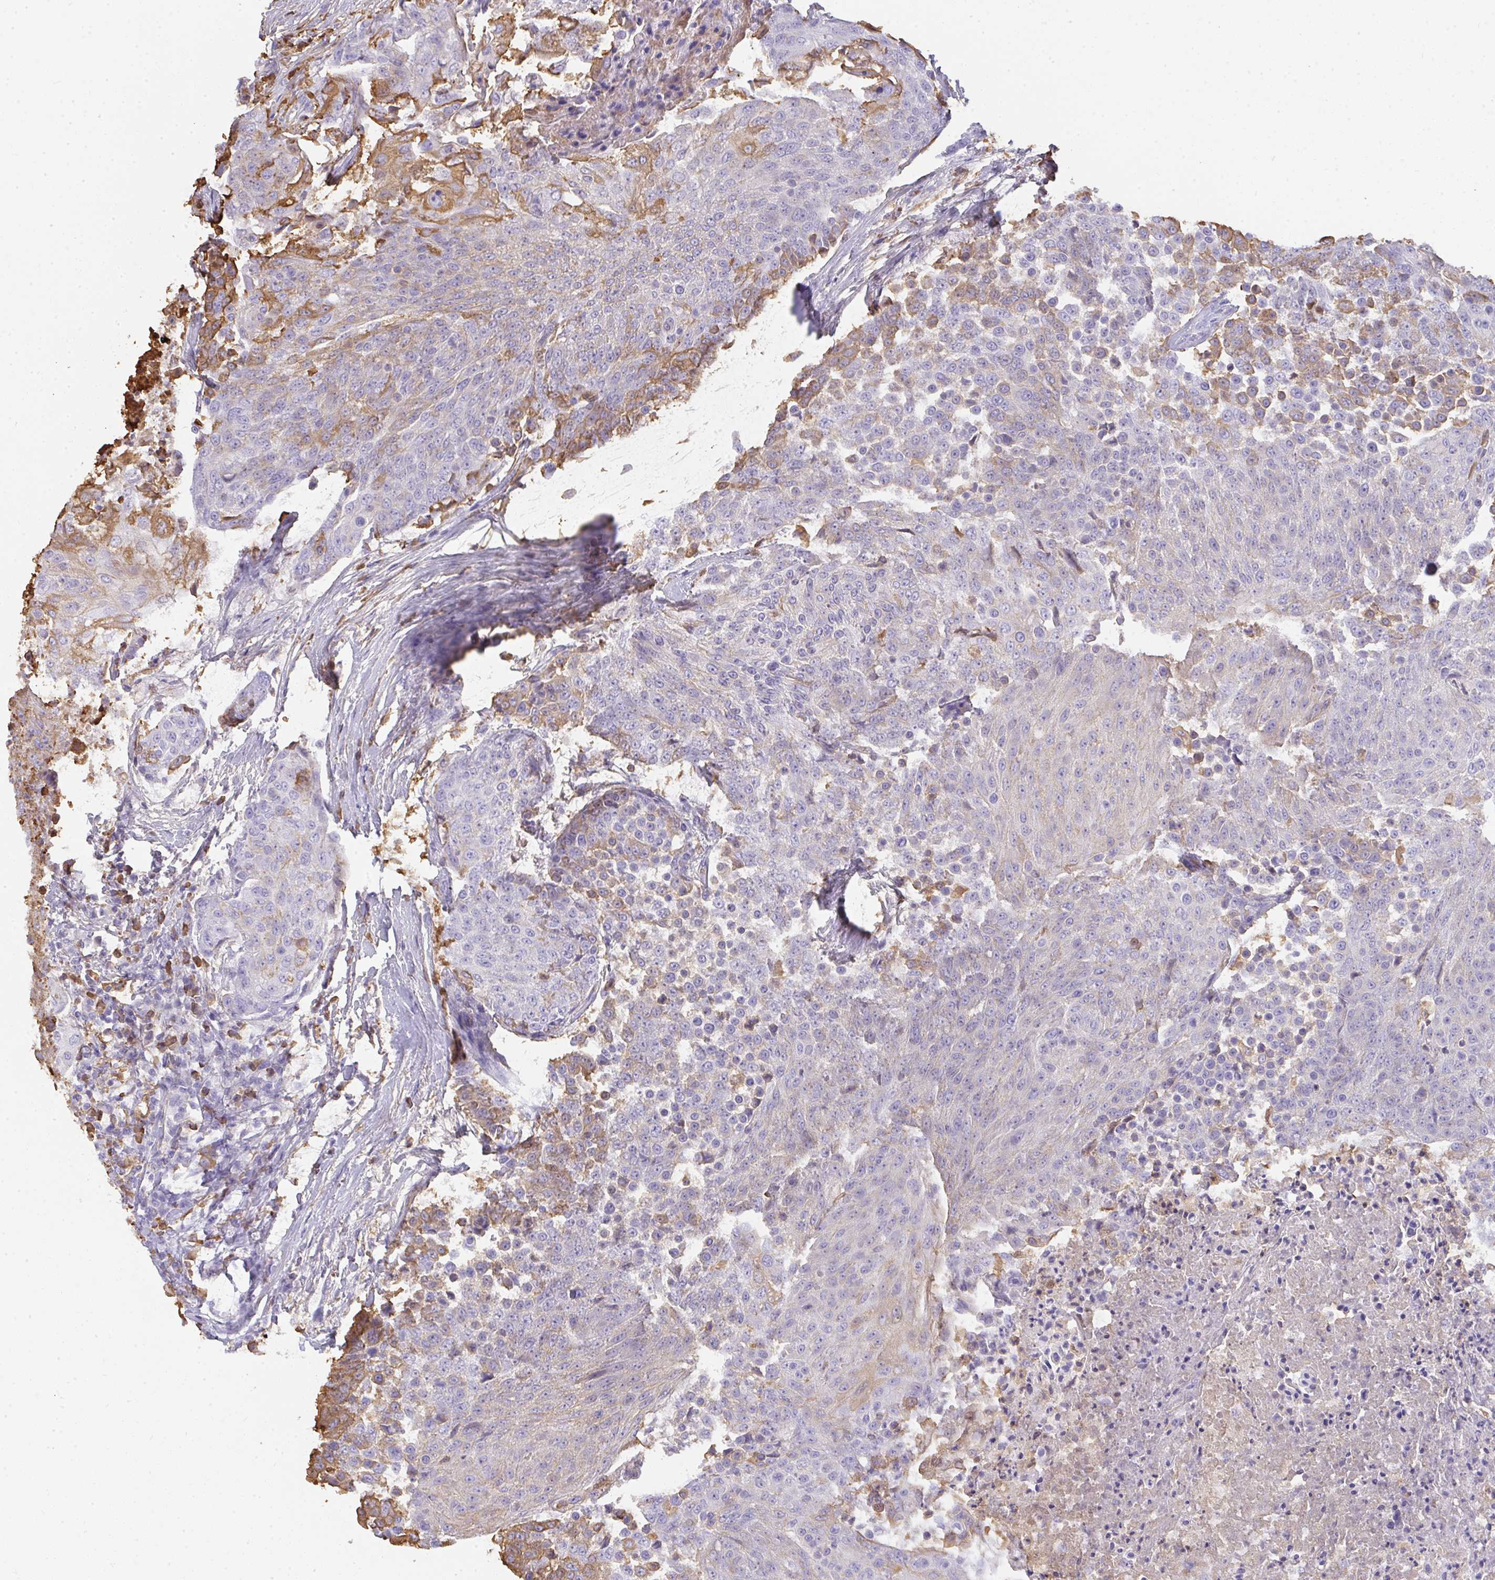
{"staining": {"intensity": "moderate", "quantity": "<25%", "location": "cytoplasmic/membranous"}, "tissue": "urothelial cancer", "cell_type": "Tumor cells", "image_type": "cancer", "snomed": [{"axis": "morphology", "description": "Urothelial carcinoma, High grade"}, {"axis": "topography", "description": "Urinary bladder"}], "caption": "IHC image of human high-grade urothelial carcinoma stained for a protein (brown), which exhibits low levels of moderate cytoplasmic/membranous expression in about <25% of tumor cells.", "gene": "SMYD5", "patient": {"sex": "female", "age": 63}}